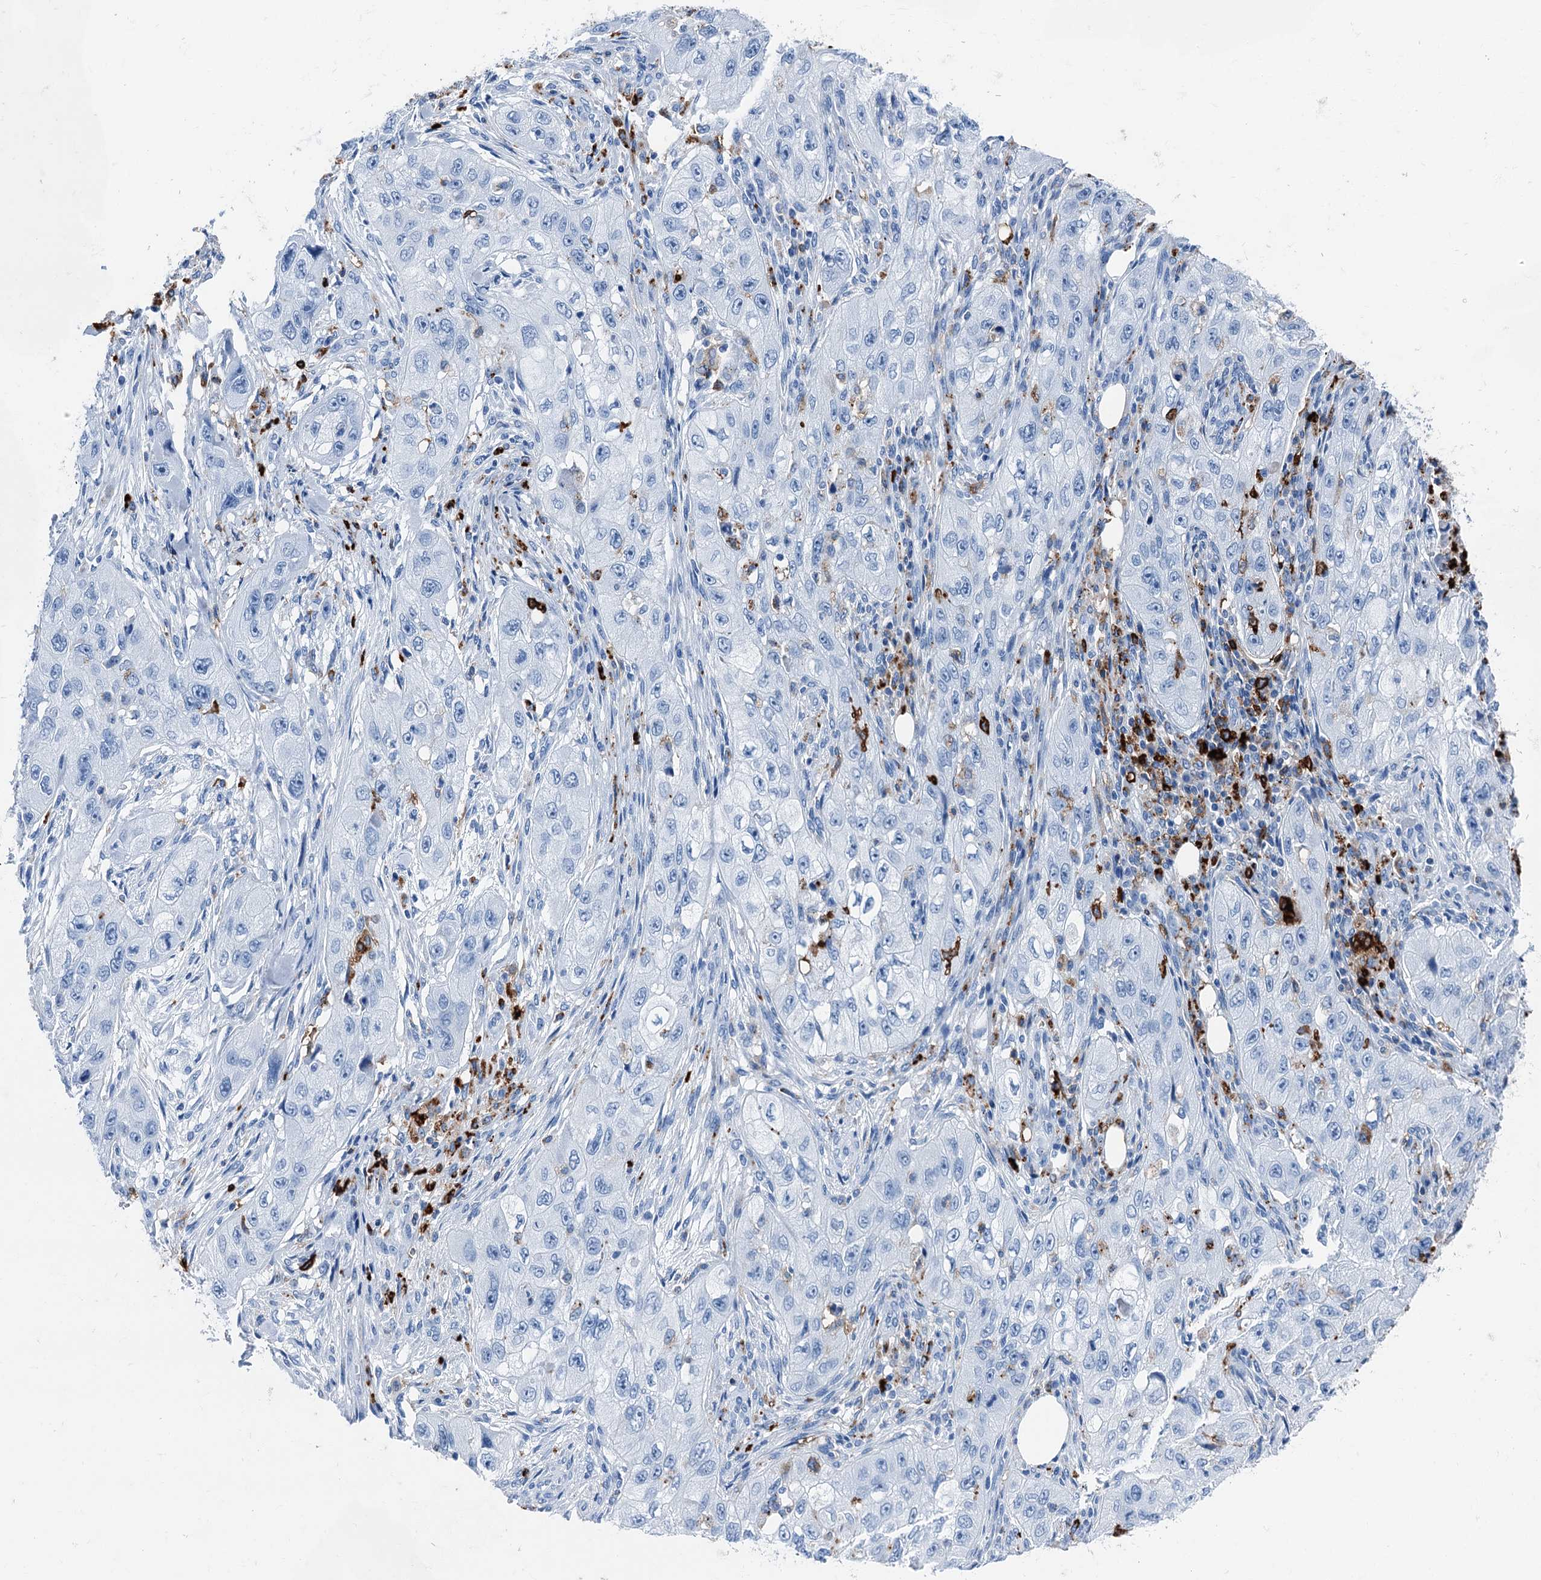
{"staining": {"intensity": "negative", "quantity": "none", "location": "none"}, "tissue": "skin cancer", "cell_type": "Tumor cells", "image_type": "cancer", "snomed": [{"axis": "morphology", "description": "Squamous cell carcinoma, NOS"}, {"axis": "topography", "description": "Skin"}, {"axis": "topography", "description": "Subcutis"}], "caption": "Skin cancer (squamous cell carcinoma) was stained to show a protein in brown. There is no significant expression in tumor cells.", "gene": "PLAC8", "patient": {"sex": "male", "age": 73}}